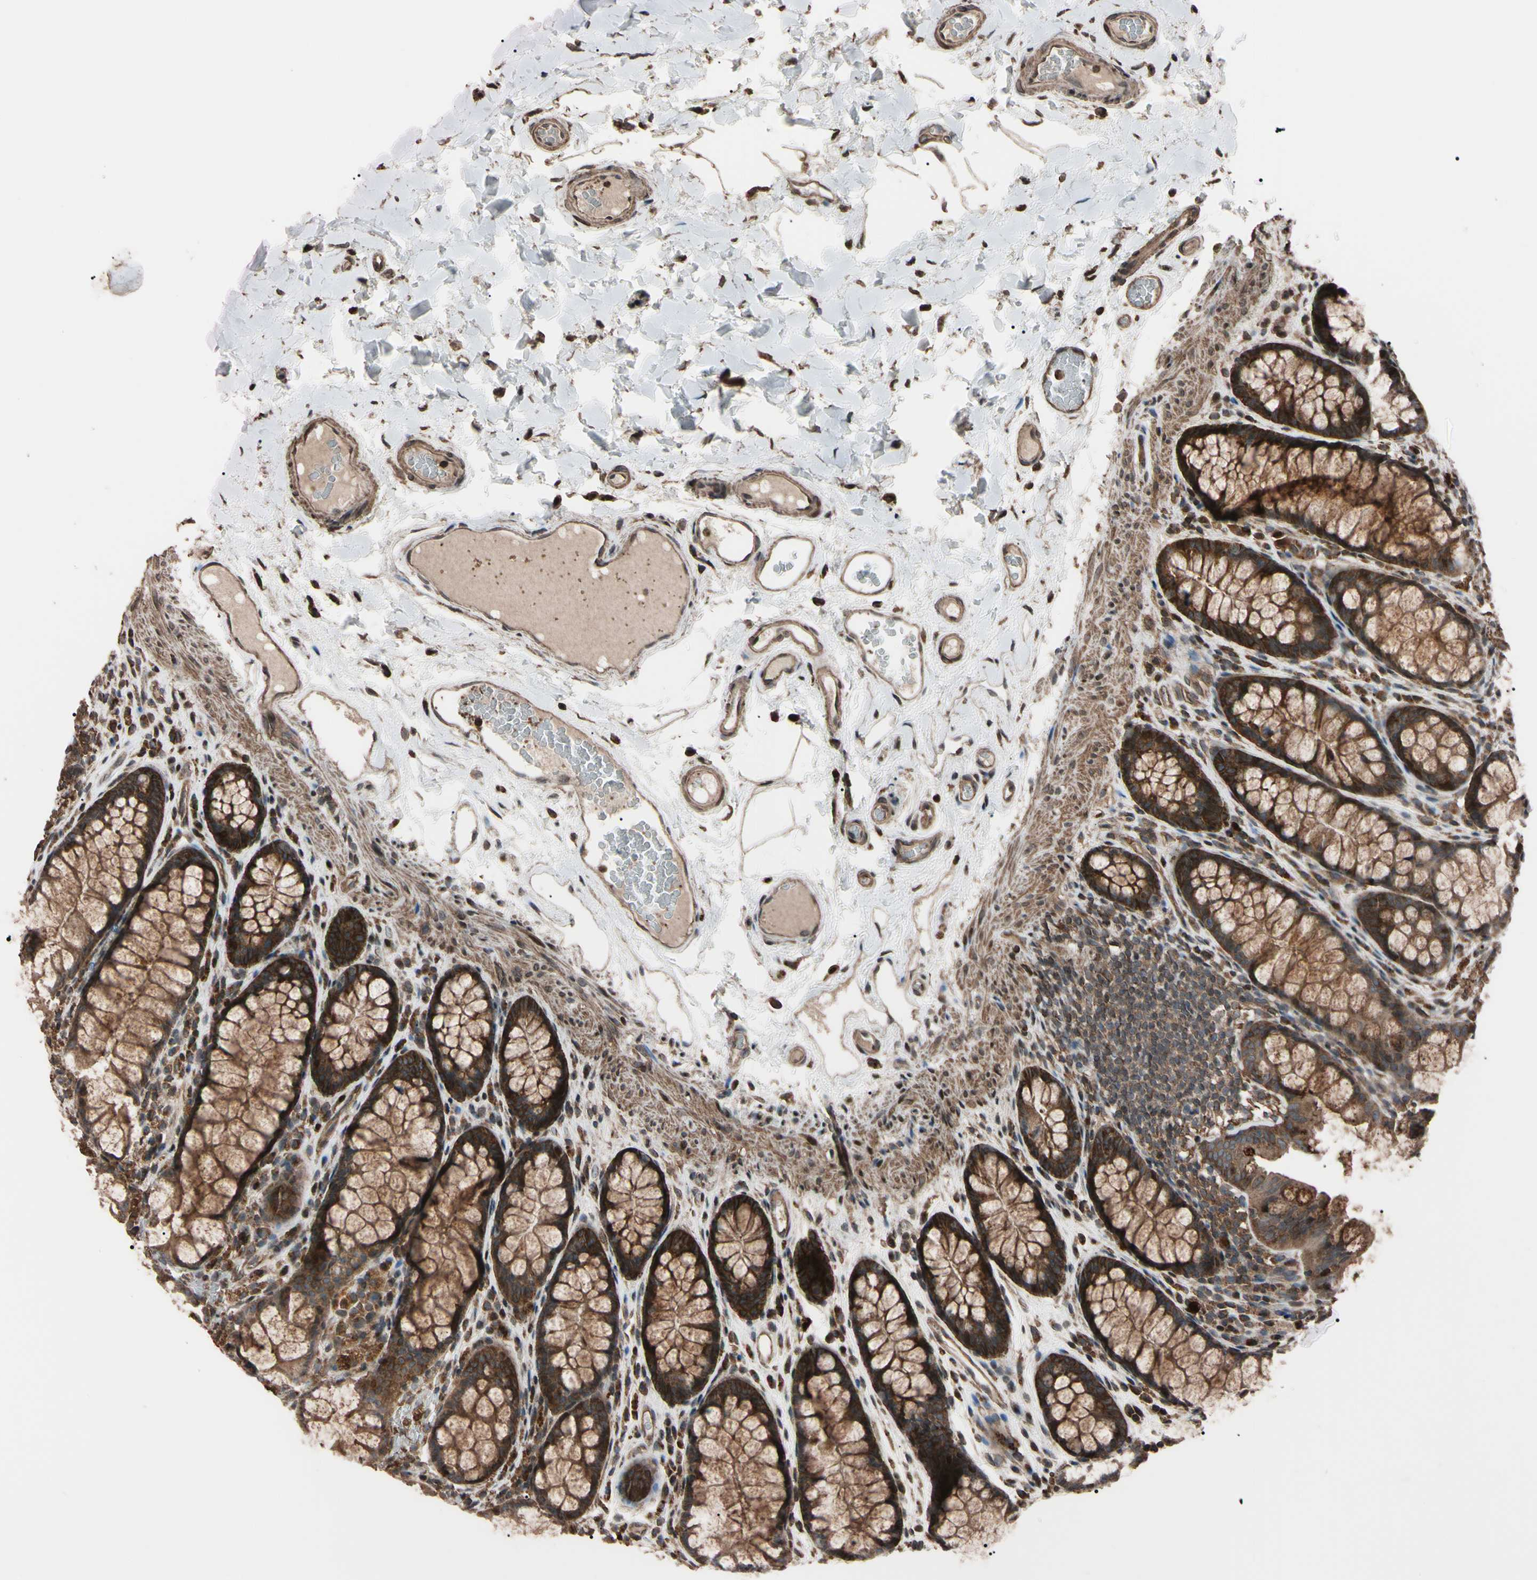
{"staining": {"intensity": "moderate", "quantity": ">75%", "location": "cytoplasmic/membranous"}, "tissue": "colon", "cell_type": "Endothelial cells", "image_type": "normal", "snomed": [{"axis": "morphology", "description": "Normal tissue, NOS"}, {"axis": "topography", "description": "Colon"}], "caption": "Immunohistochemistry (IHC) of unremarkable human colon shows medium levels of moderate cytoplasmic/membranous expression in approximately >75% of endothelial cells. The staining was performed using DAB, with brown indicating positive protein expression. Nuclei are stained blue with hematoxylin.", "gene": "TNFRSF1A", "patient": {"sex": "female", "age": 55}}